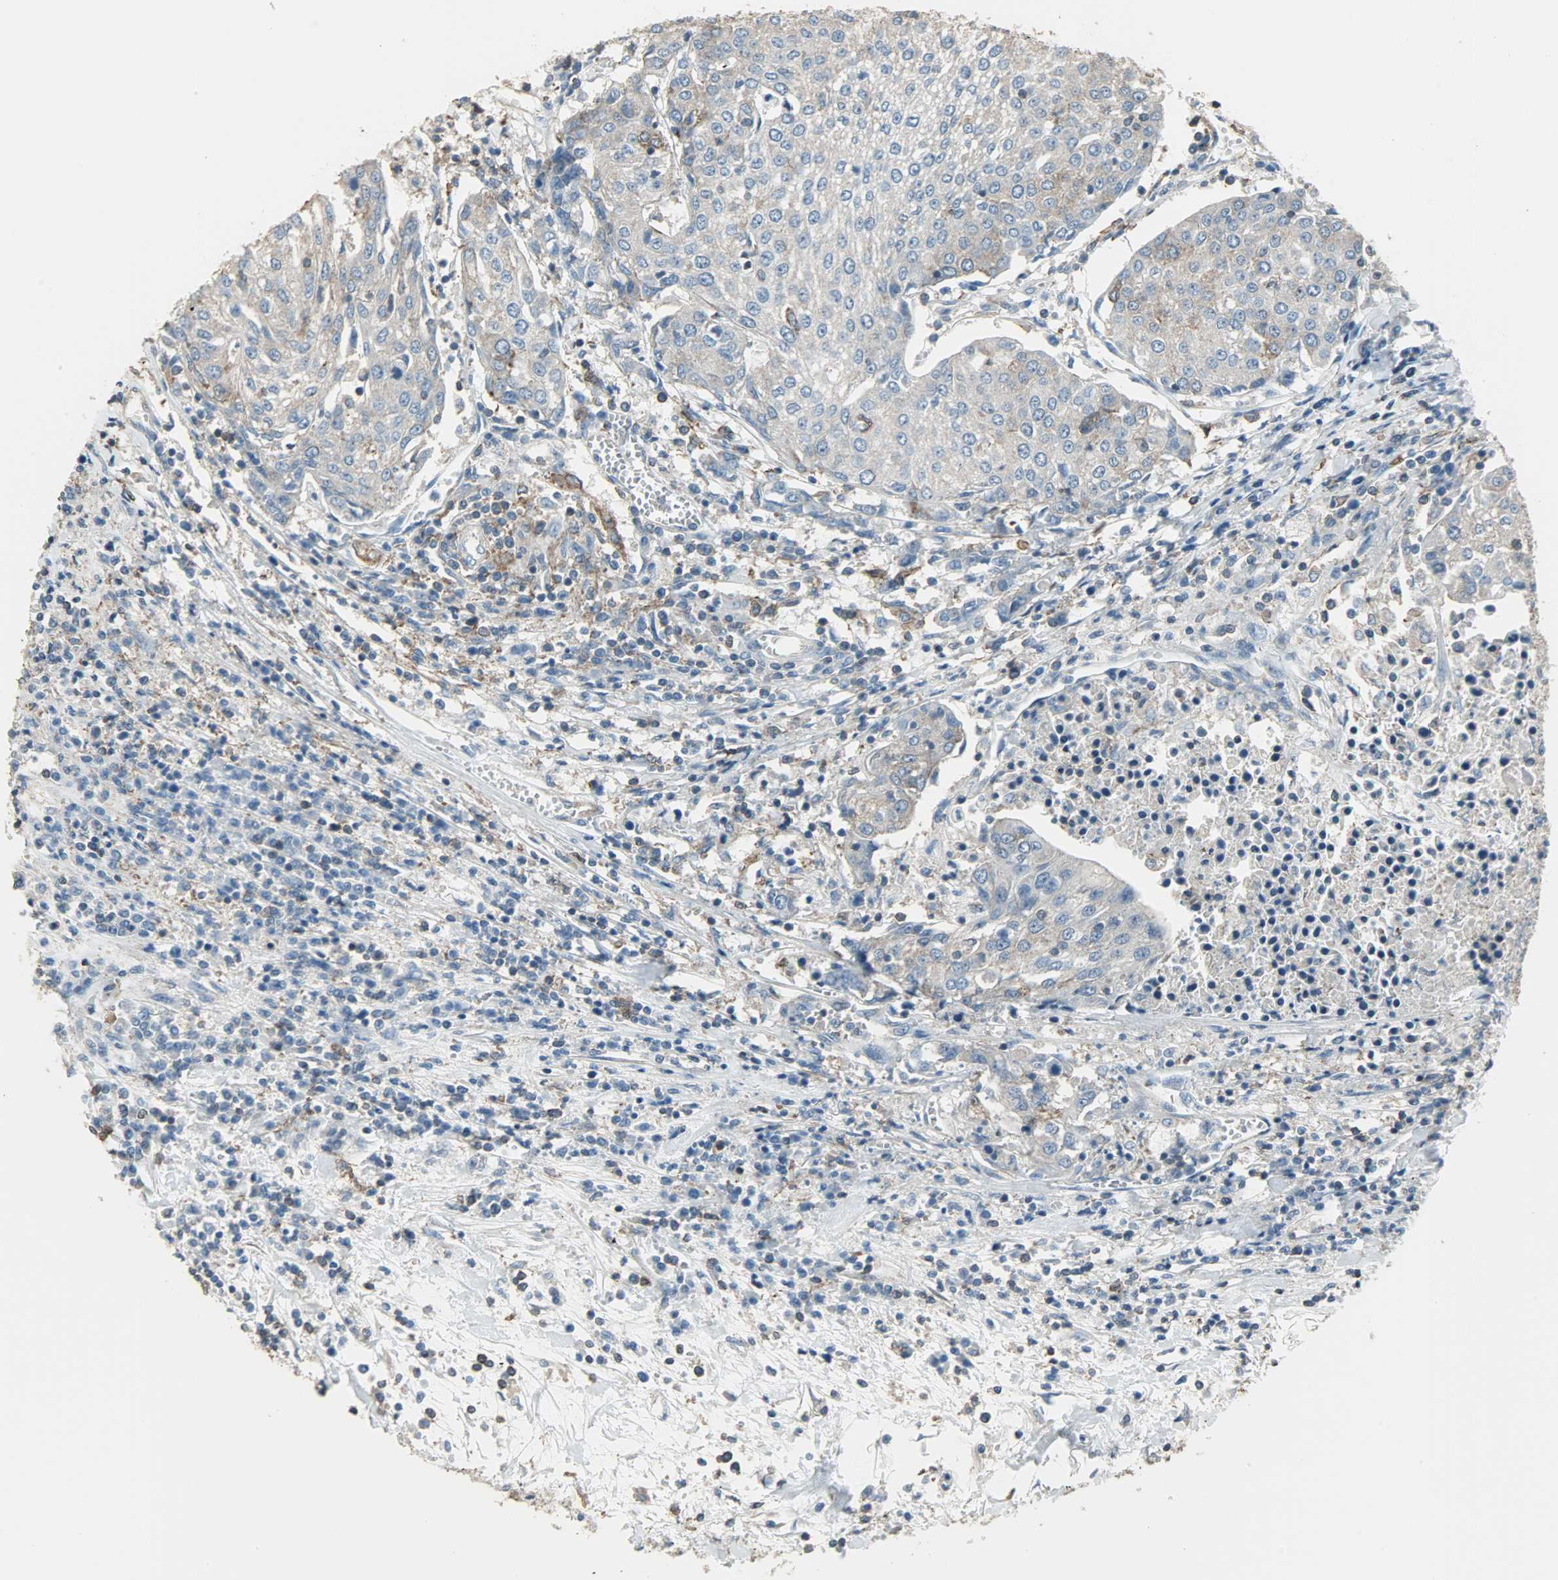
{"staining": {"intensity": "weak", "quantity": ">75%", "location": "cytoplasmic/membranous"}, "tissue": "urothelial cancer", "cell_type": "Tumor cells", "image_type": "cancer", "snomed": [{"axis": "morphology", "description": "Urothelial carcinoma, High grade"}, {"axis": "topography", "description": "Urinary bladder"}], "caption": "Urothelial cancer tissue exhibits weak cytoplasmic/membranous staining in about >75% of tumor cells Using DAB (brown) and hematoxylin (blue) stains, captured at high magnification using brightfield microscopy.", "gene": "DNAJA4", "patient": {"sex": "female", "age": 85}}